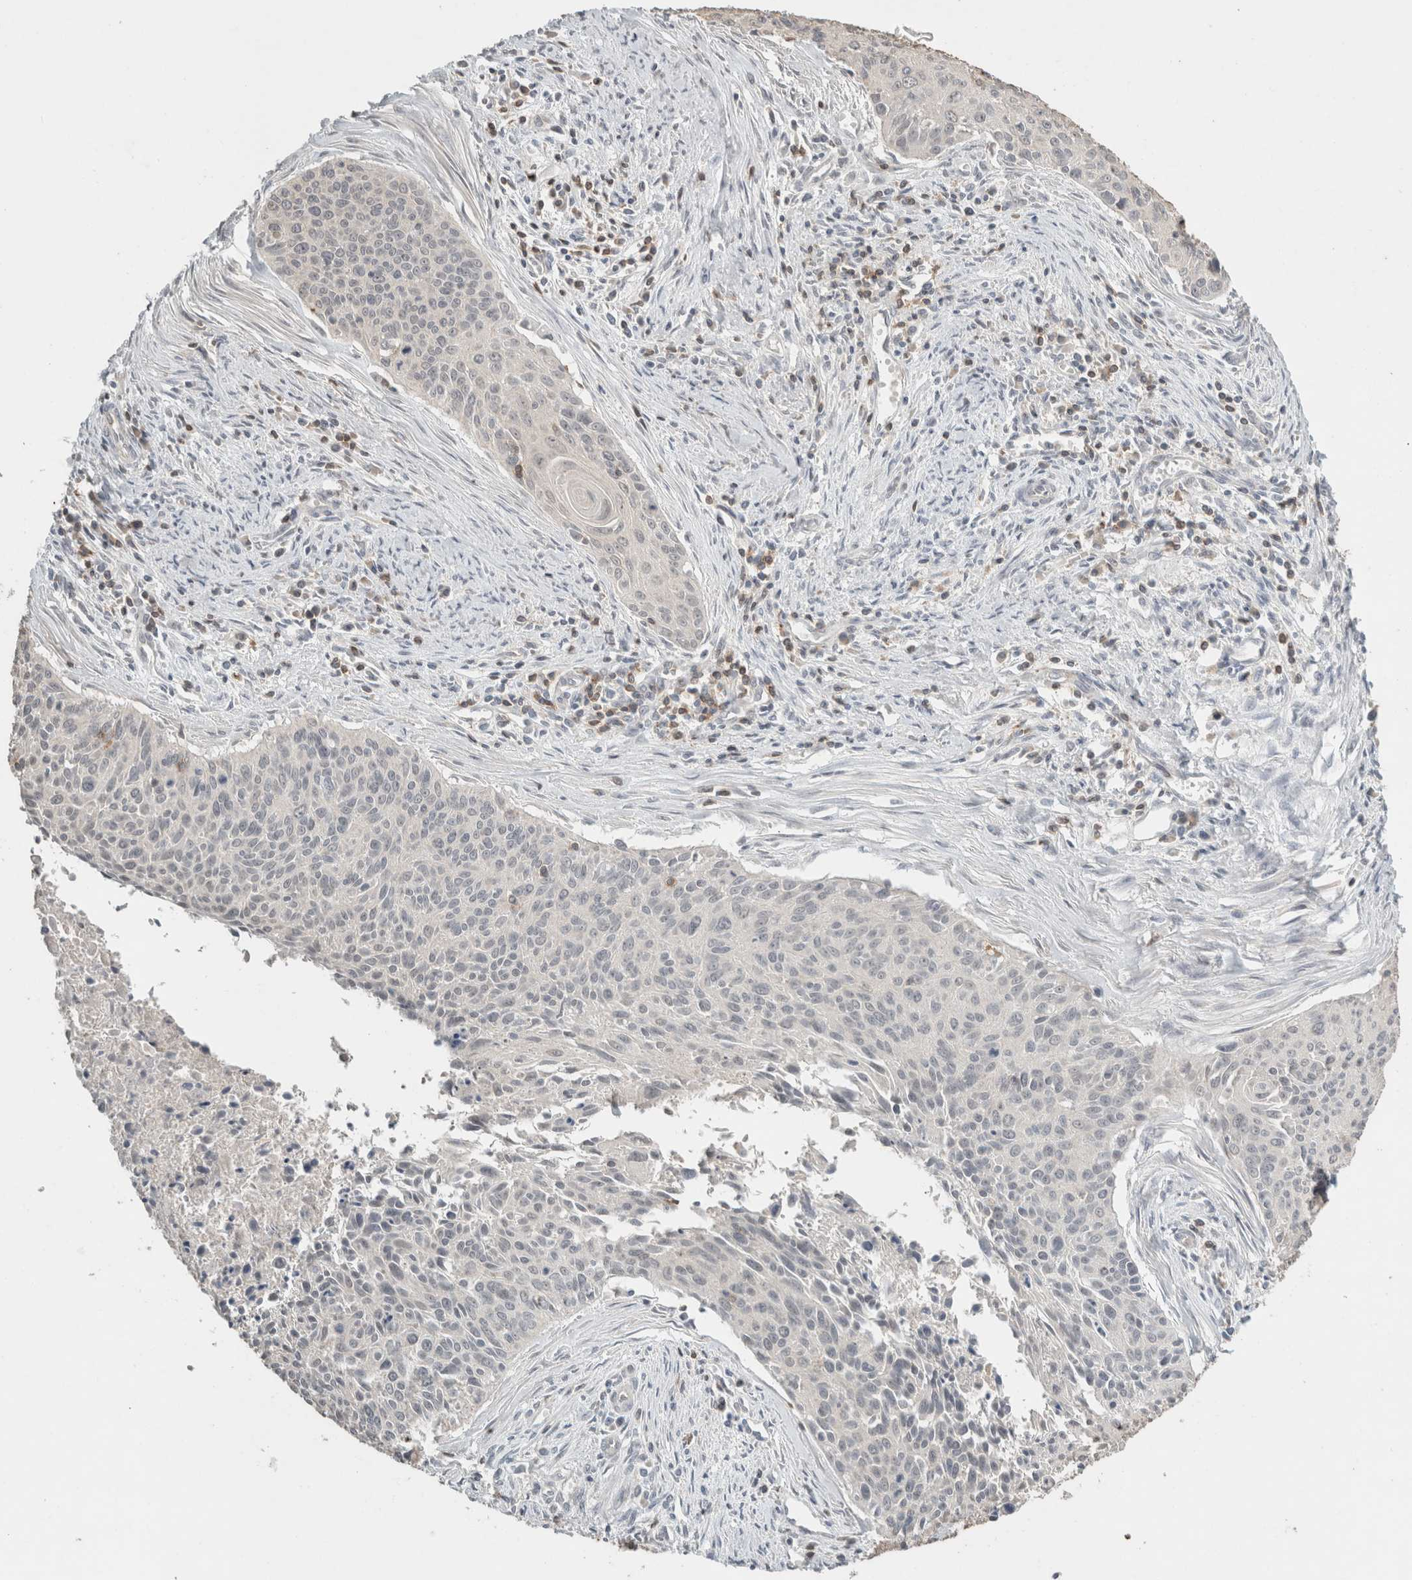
{"staining": {"intensity": "negative", "quantity": "none", "location": "none"}, "tissue": "cervical cancer", "cell_type": "Tumor cells", "image_type": "cancer", "snomed": [{"axis": "morphology", "description": "Squamous cell carcinoma, NOS"}, {"axis": "topography", "description": "Cervix"}], "caption": "The photomicrograph reveals no significant positivity in tumor cells of cervical cancer. Brightfield microscopy of immunohistochemistry stained with DAB (3,3'-diaminobenzidine) (brown) and hematoxylin (blue), captured at high magnification.", "gene": "TRAT1", "patient": {"sex": "female", "age": 55}}